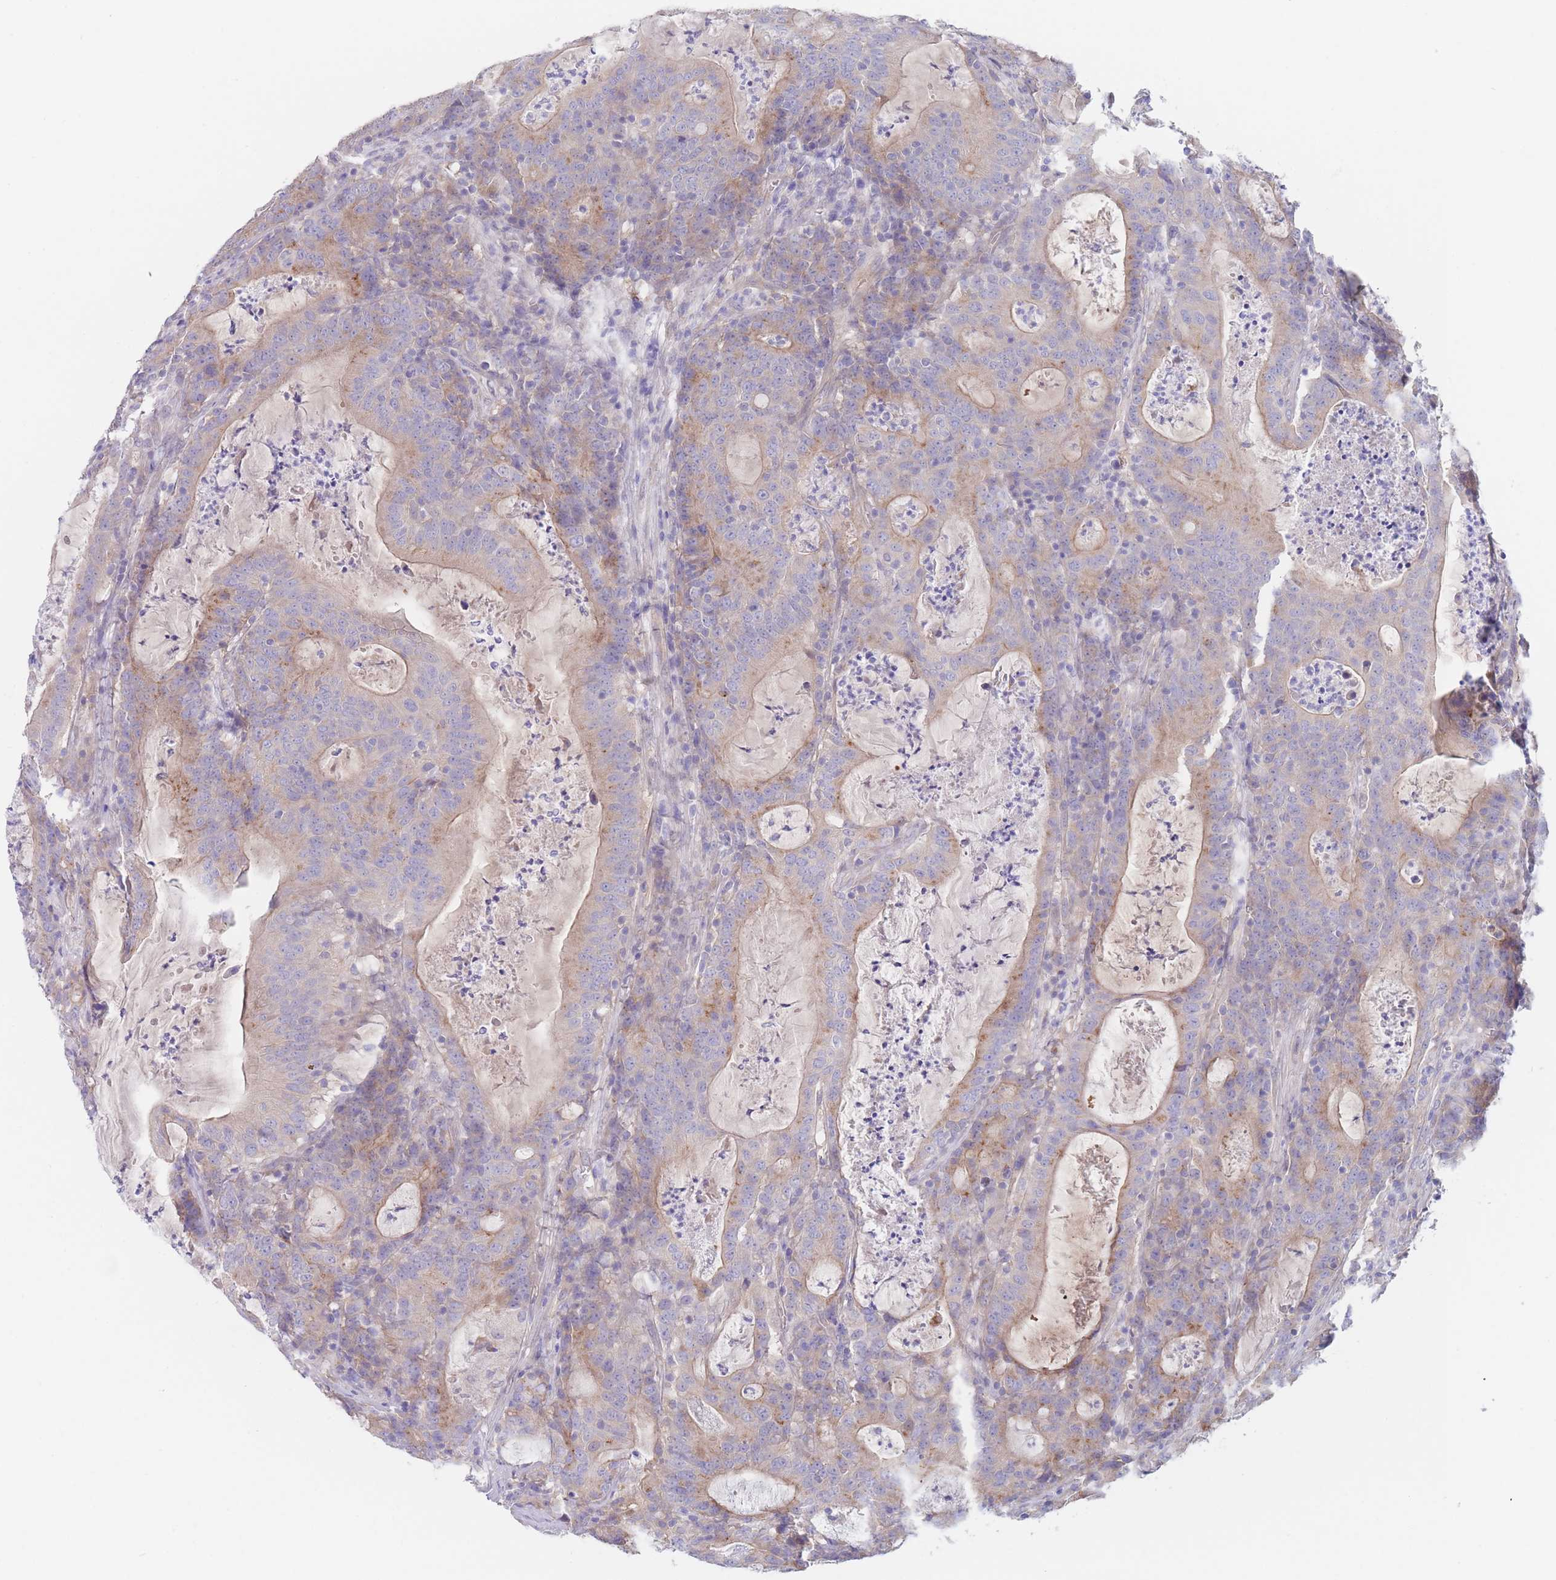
{"staining": {"intensity": "moderate", "quantity": "25%-75%", "location": "cytoplasmic/membranous"}, "tissue": "colorectal cancer", "cell_type": "Tumor cells", "image_type": "cancer", "snomed": [{"axis": "morphology", "description": "Adenocarcinoma, NOS"}, {"axis": "topography", "description": "Colon"}], "caption": "Colorectal cancer (adenocarcinoma) stained with a protein marker displays moderate staining in tumor cells.", "gene": "ZNF281", "patient": {"sex": "male", "age": 83}}